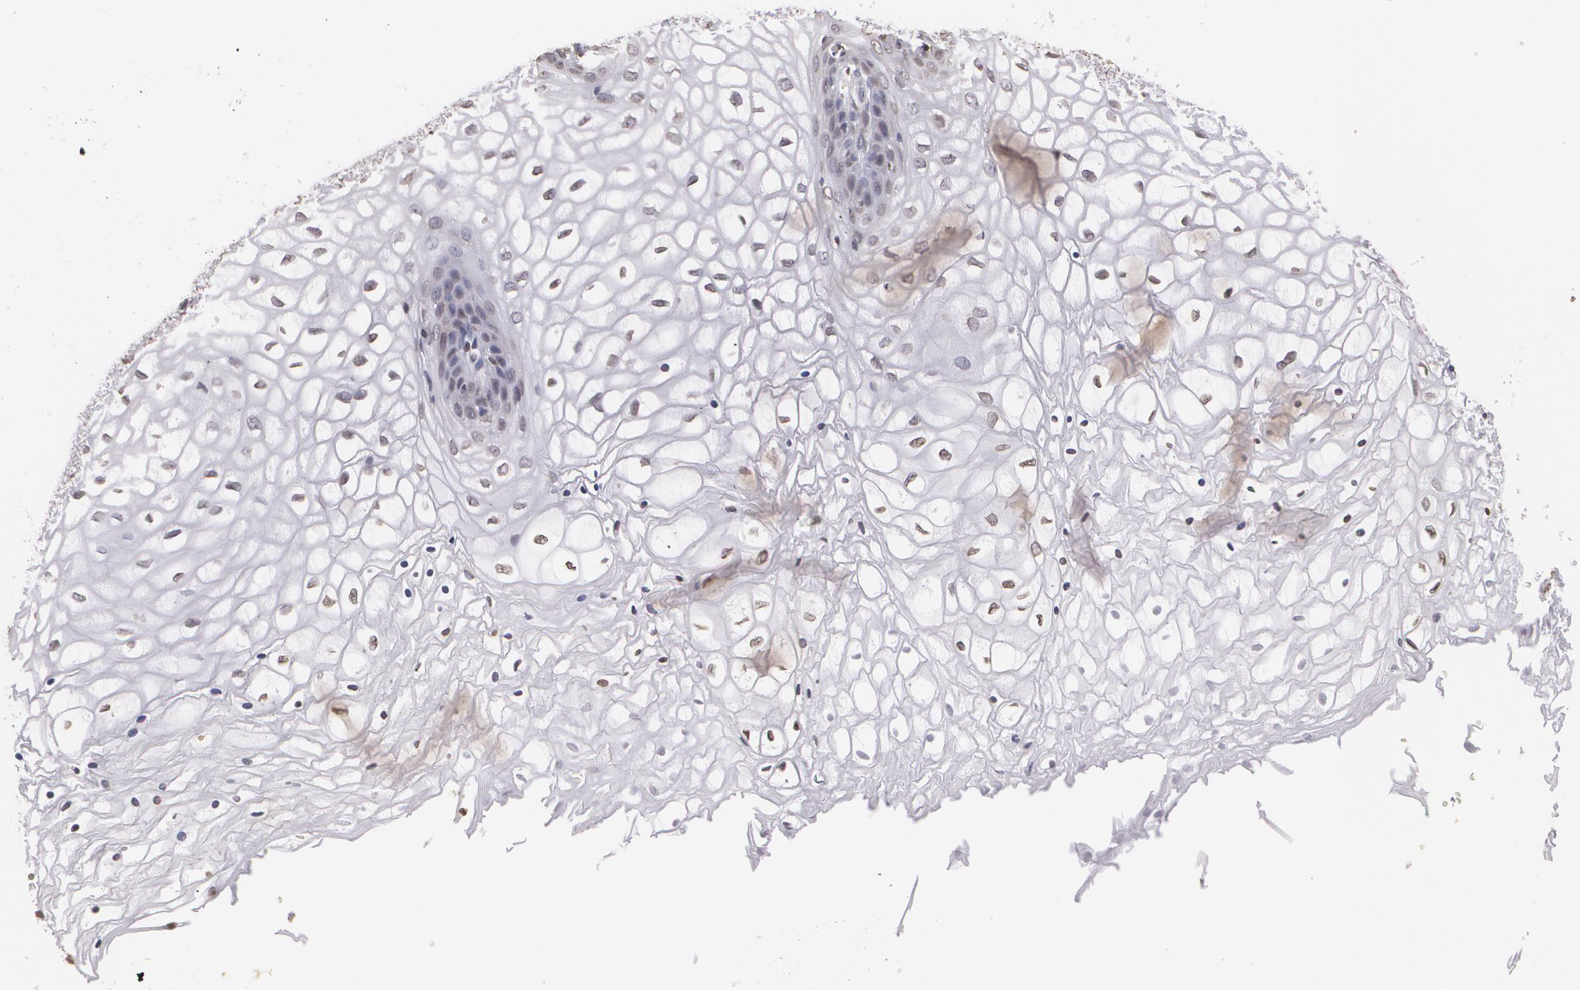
{"staining": {"intensity": "negative", "quantity": "none", "location": "none"}, "tissue": "vagina", "cell_type": "Squamous epithelial cells", "image_type": "normal", "snomed": [{"axis": "morphology", "description": "Normal tissue, NOS"}, {"axis": "topography", "description": "Vagina"}], "caption": "This is an IHC image of normal vagina. There is no expression in squamous epithelial cells.", "gene": "THRB", "patient": {"sex": "female", "age": 34}}